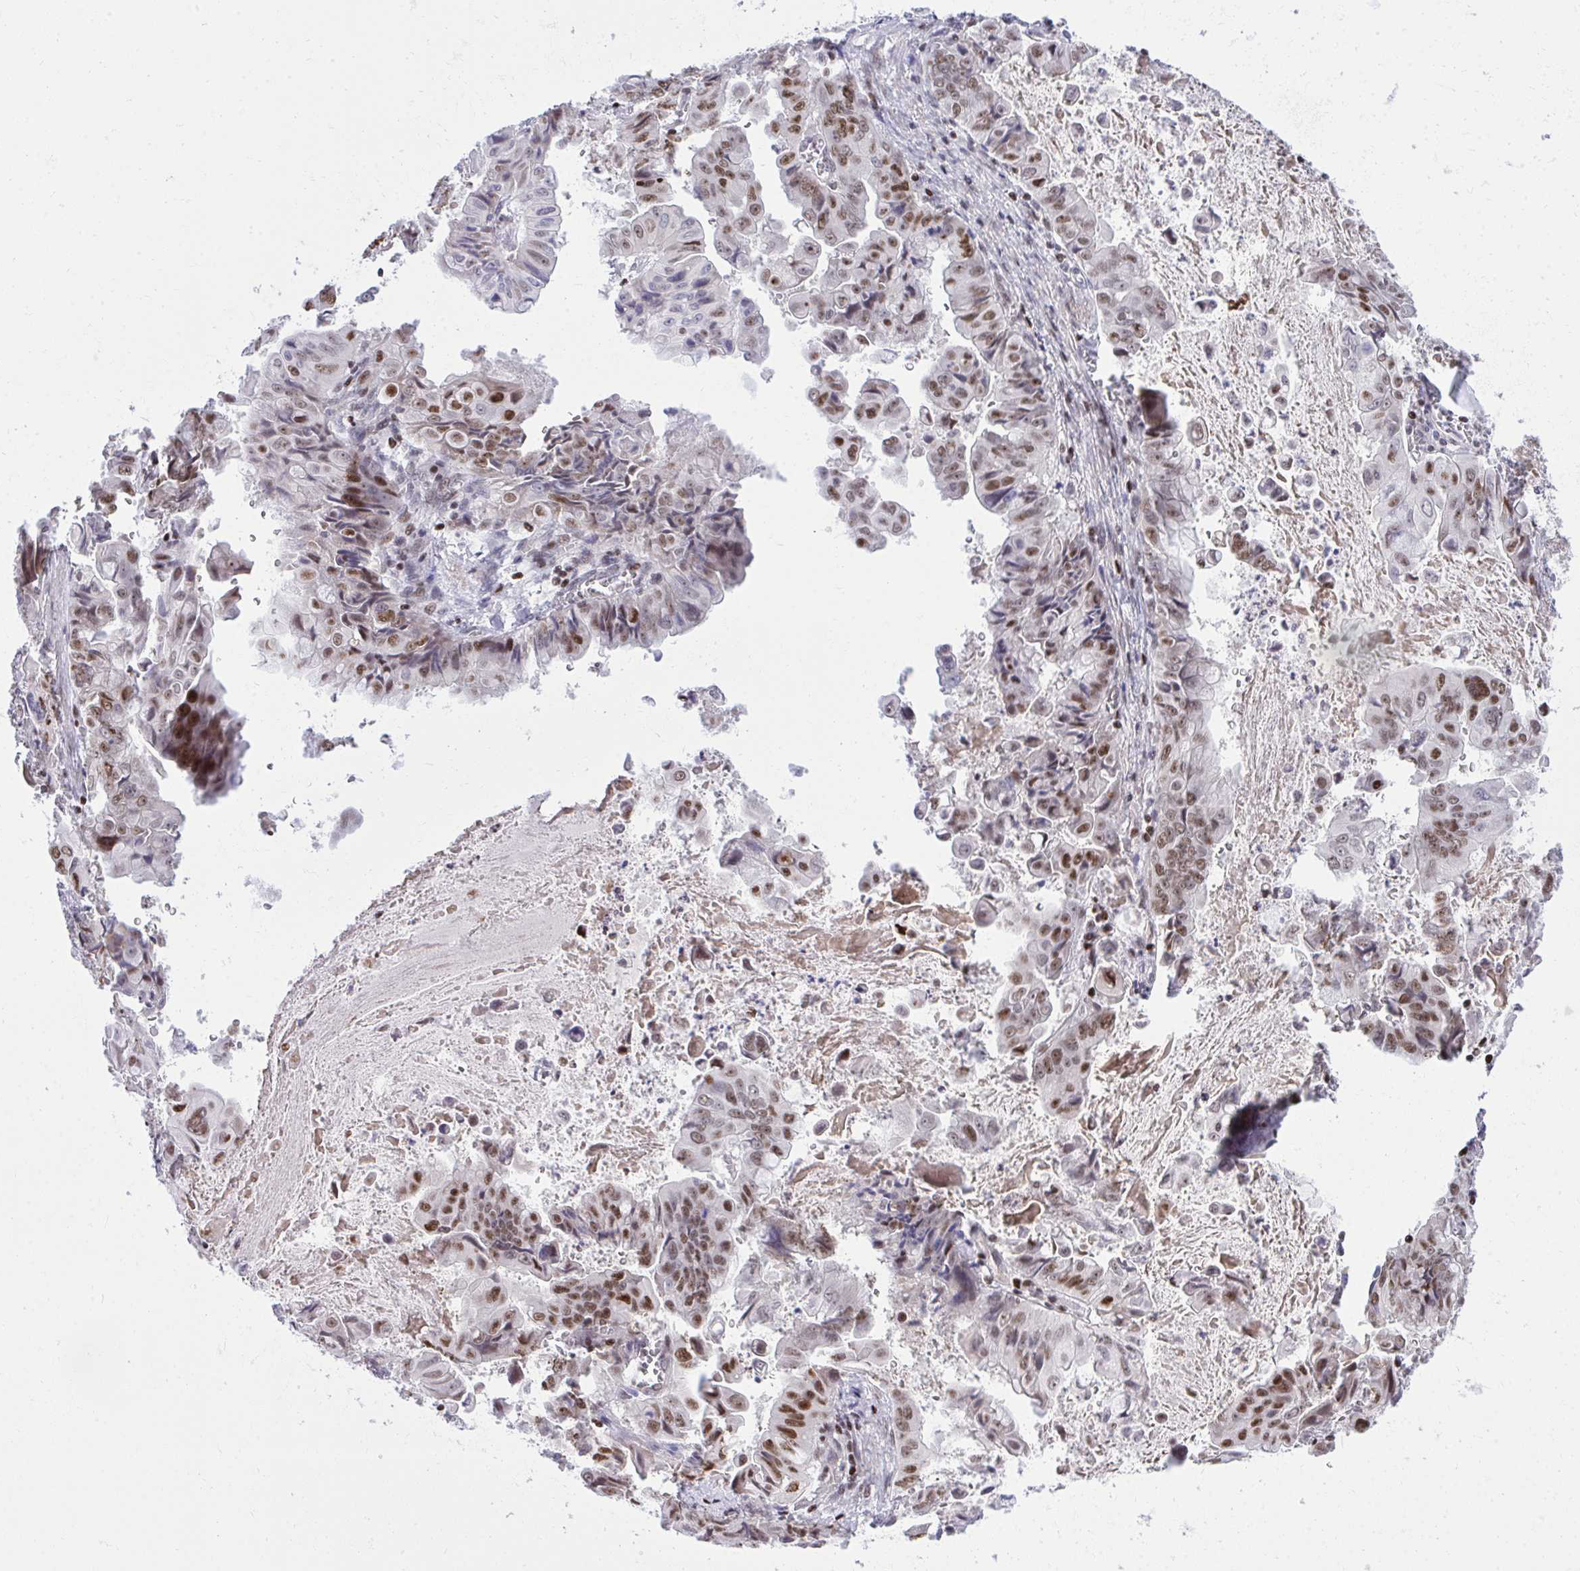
{"staining": {"intensity": "moderate", "quantity": "25%-75%", "location": "nuclear"}, "tissue": "stomach cancer", "cell_type": "Tumor cells", "image_type": "cancer", "snomed": [{"axis": "morphology", "description": "Adenocarcinoma, NOS"}, {"axis": "topography", "description": "Stomach, upper"}], "caption": "Moderate nuclear positivity for a protein is seen in about 25%-75% of tumor cells of stomach cancer (adenocarcinoma) using immunohistochemistry.", "gene": "C14orf39", "patient": {"sex": "male", "age": 80}}